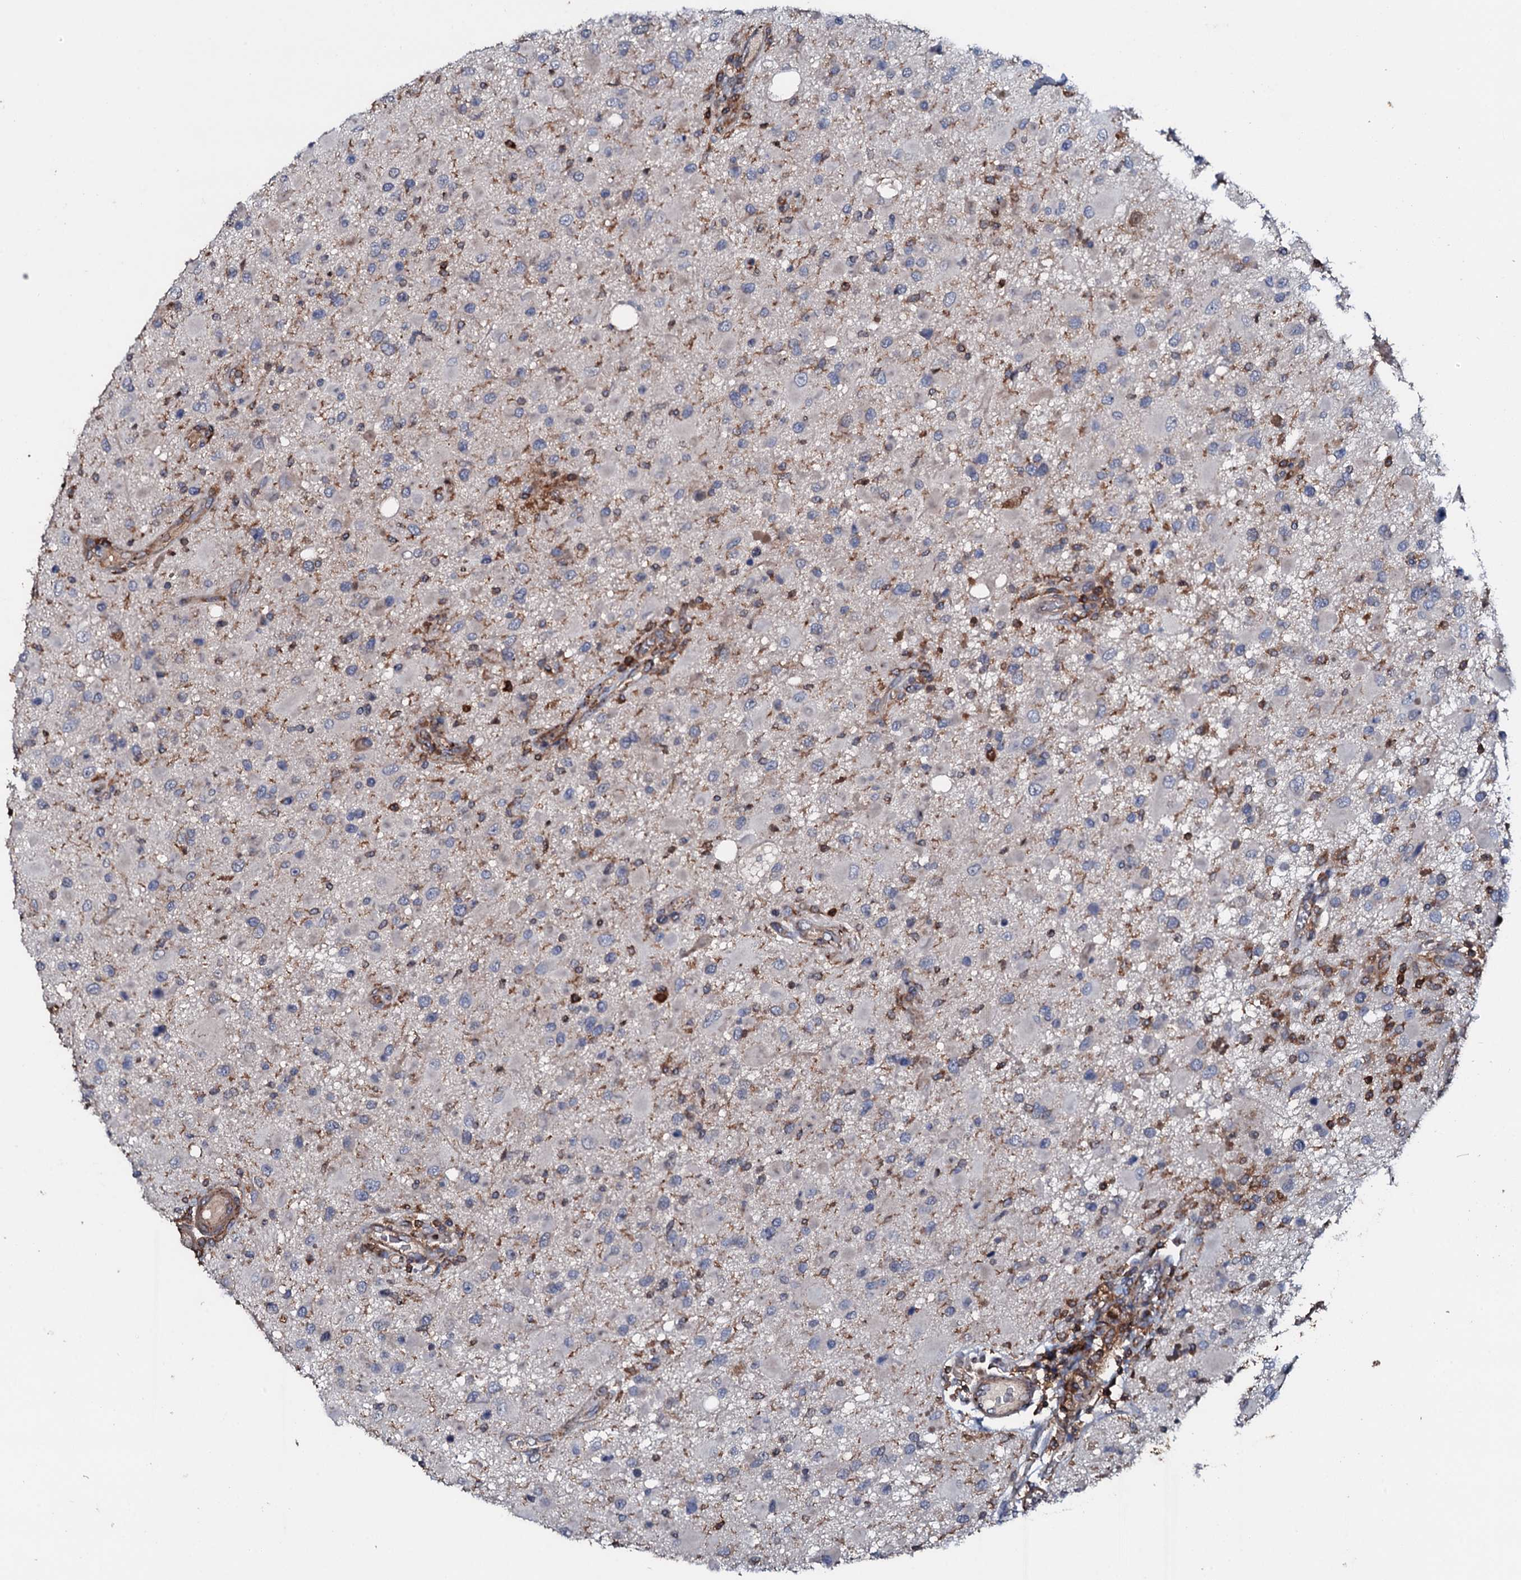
{"staining": {"intensity": "negative", "quantity": "none", "location": "none"}, "tissue": "glioma", "cell_type": "Tumor cells", "image_type": "cancer", "snomed": [{"axis": "morphology", "description": "Glioma, malignant, High grade"}, {"axis": "topography", "description": "Brain"}], "caption": "Glioma was stained to show a protein in brown. There is no significant expression in tumor cells.", "gene": "GRK2", "patient": {"sex": "male", "age": 53}}